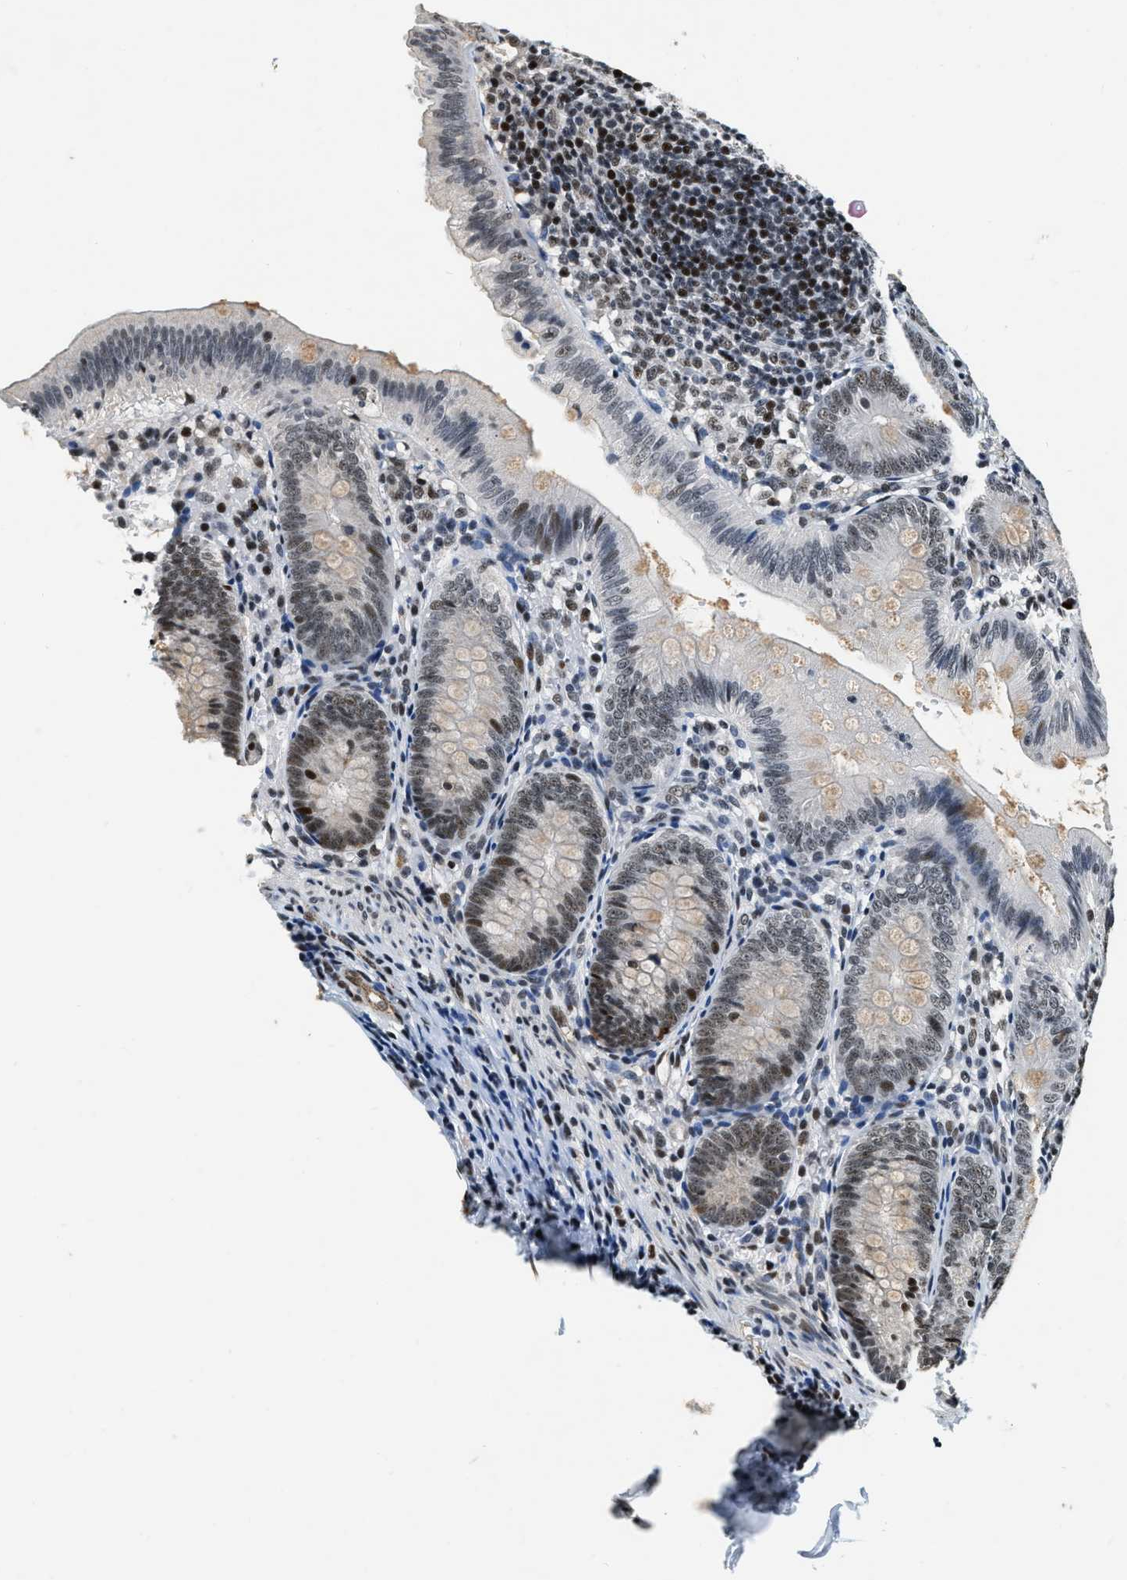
{"staining": {"intensity": "weak", "quantity": "25%-75%", "location": "nuclear"}, "tissue": "appendix", "cell_type": "Glandular cells", "image_type": "normal", "snomed": [{"axis": "morphology", "description": "Normal tissue, NOS"}, {"axis": "topography", "description": "Appendix"}], "caption": "This is a photomicrograph of immunohistochemistry staining of benign appendix, which shows weak expression in the nuclear of glandular cells.", "gene": "CCNE1", "patient": {"sex": "male", "age": 1}}